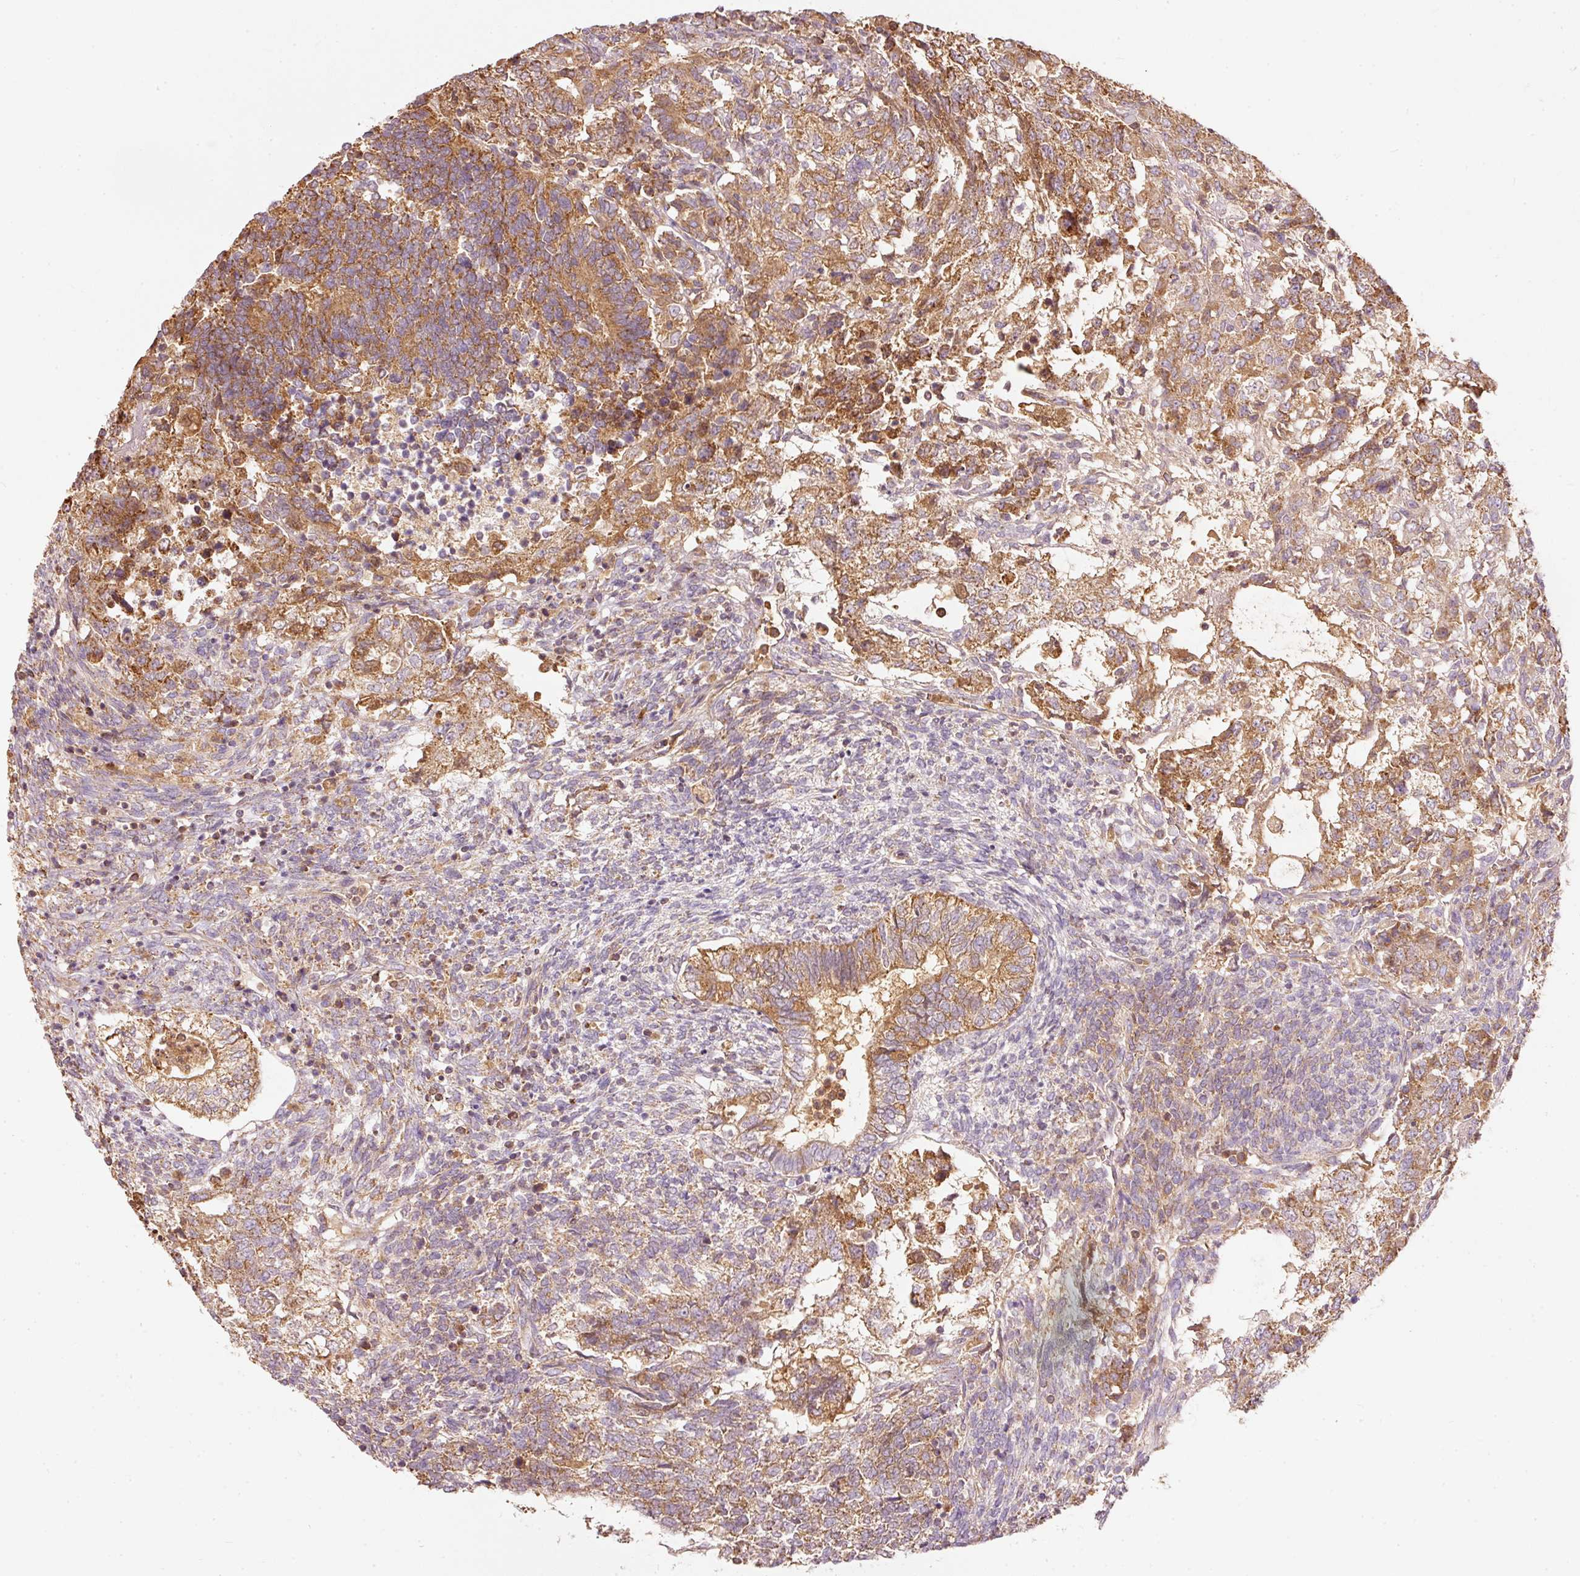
{"staining": {"intensity": "moderate", "quantity": ">75%", "location": "cytoplasmic/membranous"}, "tissue": "testis cancer", "cell_type": "Tumor cells", "image_type": "cancer", "snomed": [{"axis": "morphology", "description": "Carcinoma, Embryonal, NOS"}, {"axis": "topography", "description": "Testis"}], "caption": "There is medium levels of moderate cytoplasmic/membranous positivity in tumor cells of embryonal carcinoma (testis), as demonstrated by immunohistochemical staining (brown color).", "gene": "PSENEN", "patient": {"sex": "male", "age": 23}}